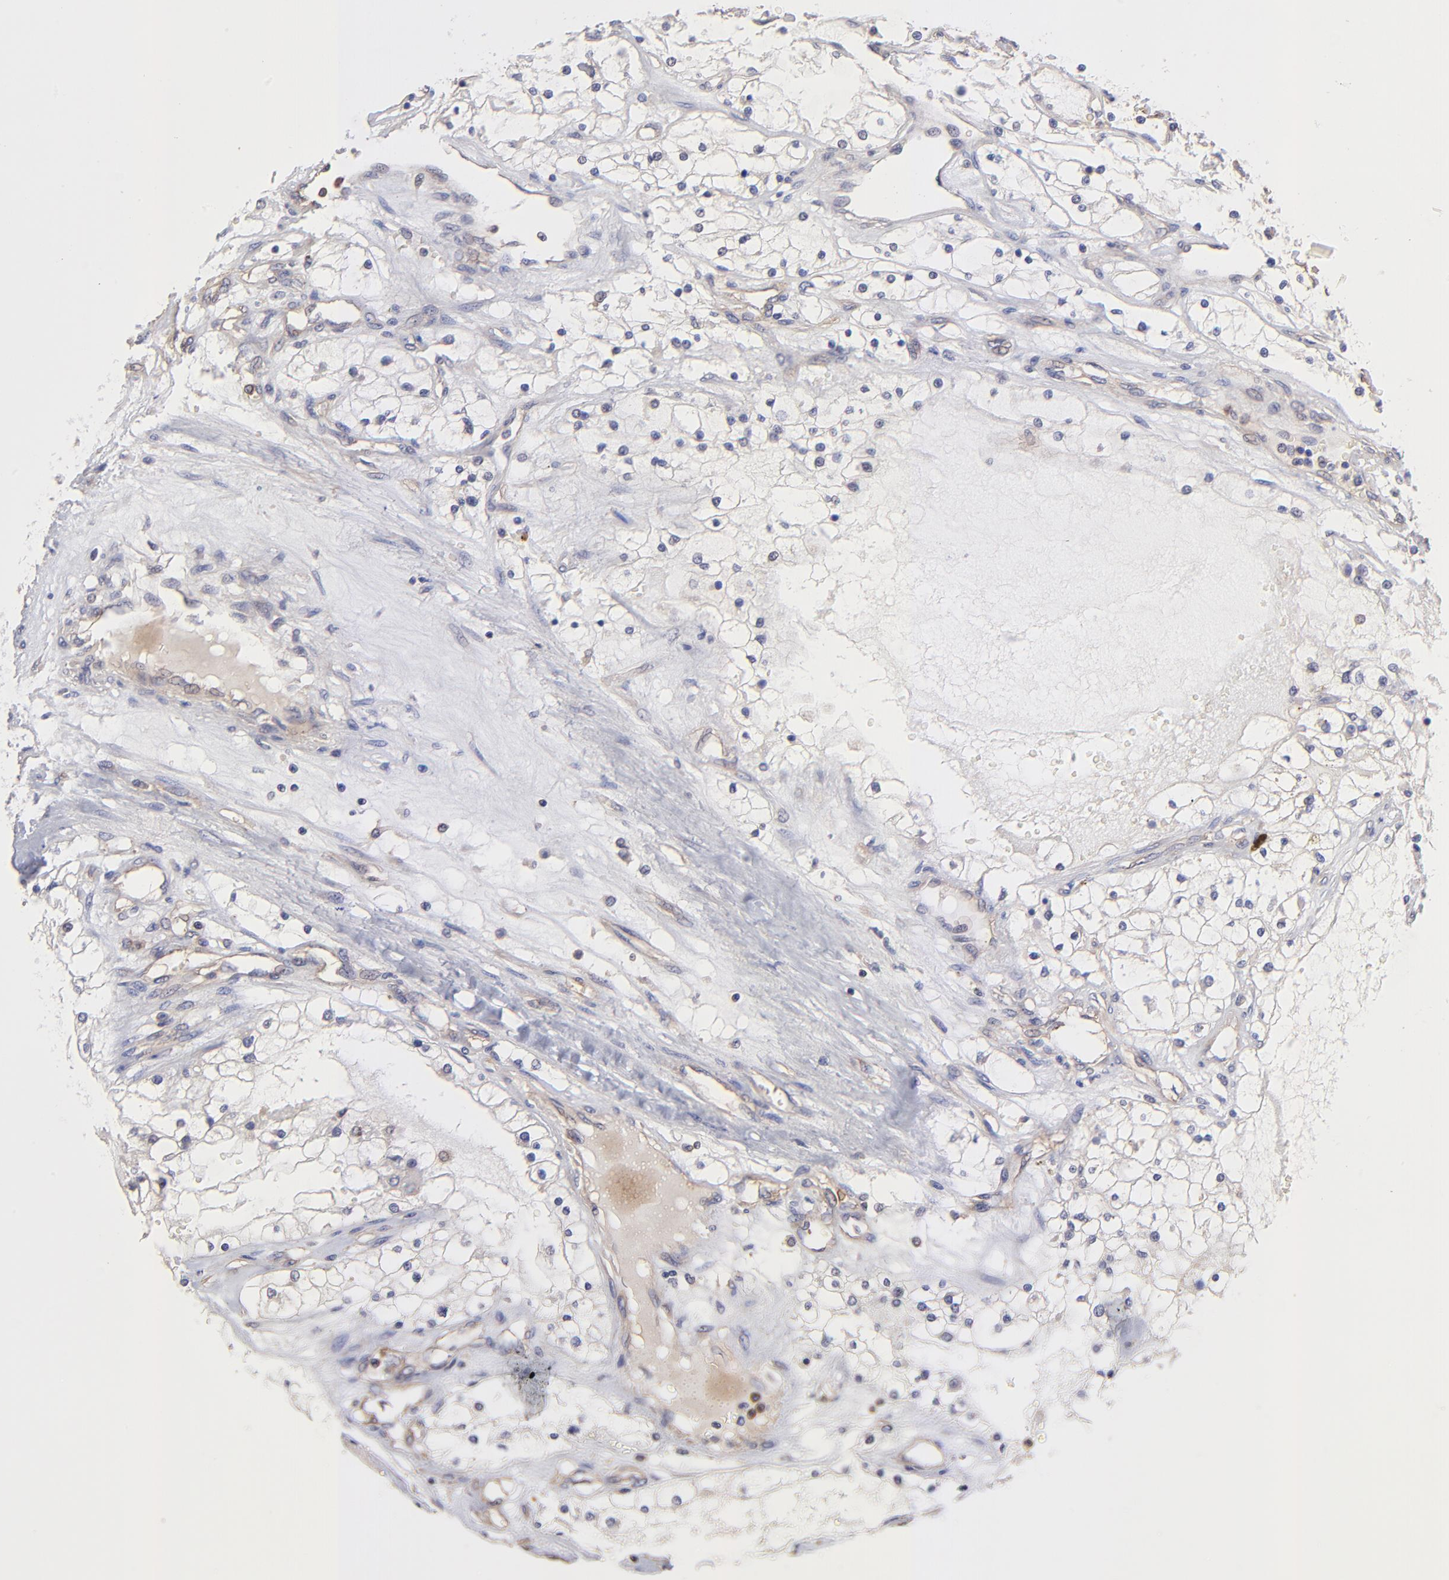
{"staining": {"intensity": "negative", "quantity": "none", "location": "none"}, "tissue": "renal cancer", "cell_type": "Tumor cells", "image_type": "cancer", "snomed": [{"axis": "morphology", "description": "Adenocarcinoma, NOS"}, {"axis": "topography", "description": "Kidney"}], "caption": "The histopathology image demonstrates no staining of tumor cells in adenocarcinoma (renal).", "gene": "ASB7", "patient": {"sex": "male", "age": 61}}